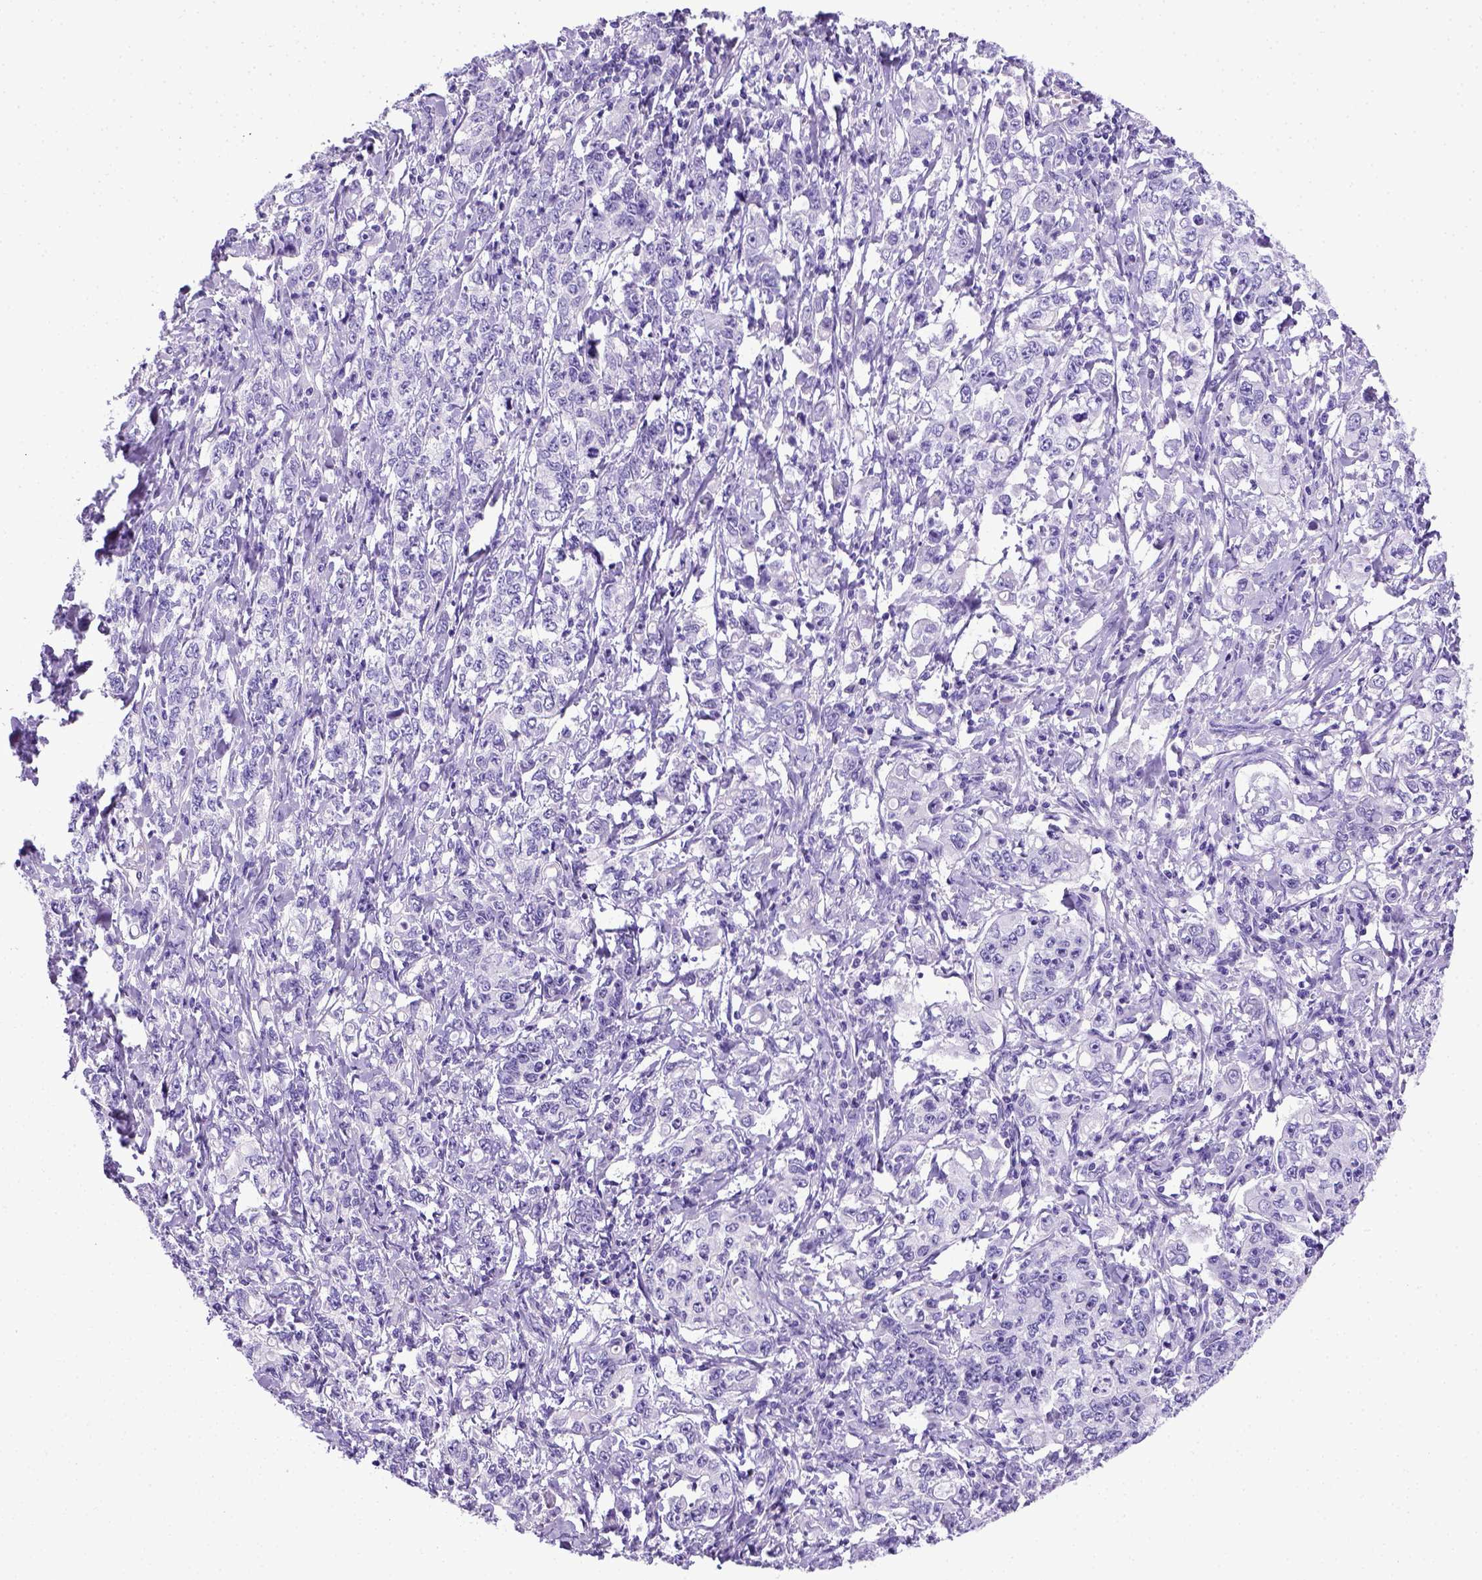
{"staining": {"intensity": "negative", "quantity": "none", "location": "none"}, "tissue": "stomach cancer", "cell_type": "Tumor cells", "image_type": "cancer", "snomed": [{"axis": "morphology", "description": "Adenocarcinoma, NOS"}, {"axis": "topography", "description": "Stomach, lower"}], "caption": "Tumor cells are negative for protein expression in human stomach adenocarcinoma. Nuclei are stained in blue.", "gene": "ITIH4", "patient": {"sex": "female", "age": 72}}